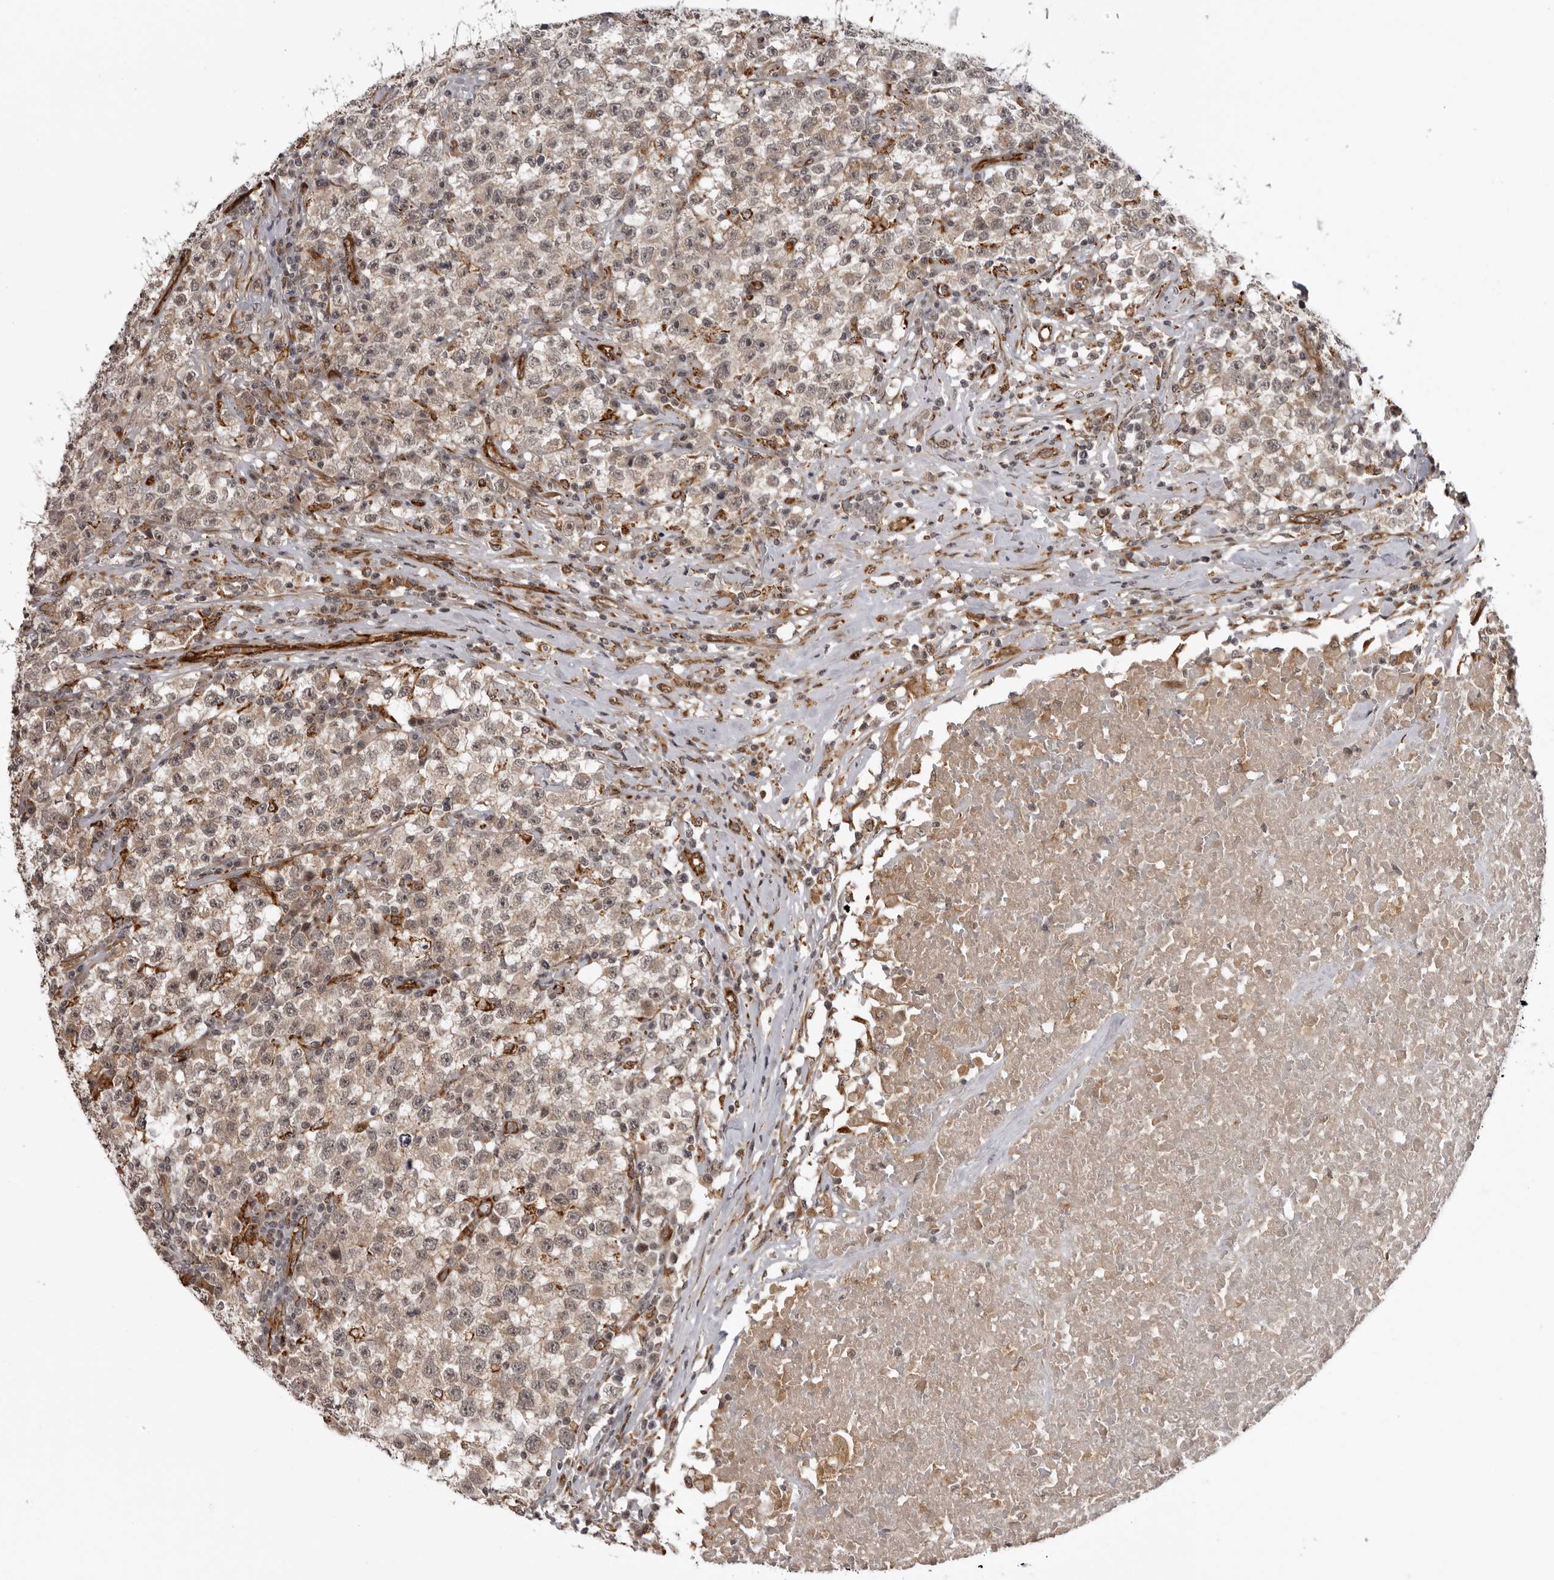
{"staining": {"intensity": "weak", "quantity": ">75%", "location": "cytoplasmic/membranous"}, "tissue": "testis cancer", "cell_type": "Tumor cells", "image_type": "cancer", "snomed": [{"axis": "morphology", "description": "Seminoma, NOS"}, {"axis": "topography", "description": "Testis"}], "caption": "Immunohistochemical staining of human testis cancer (seminoma) shows low levels of weak cytoplasmic/membranous staining in approximately >75% of tumor cells. The staining is performed using DAB (3,3'-diaminobenzidine) brown chromogen to label protein expression. The nuclei are counter-stained blue using hematoxylin.", "gene": "DNAH14", "patient": {"sex": "male", "age": 22}}